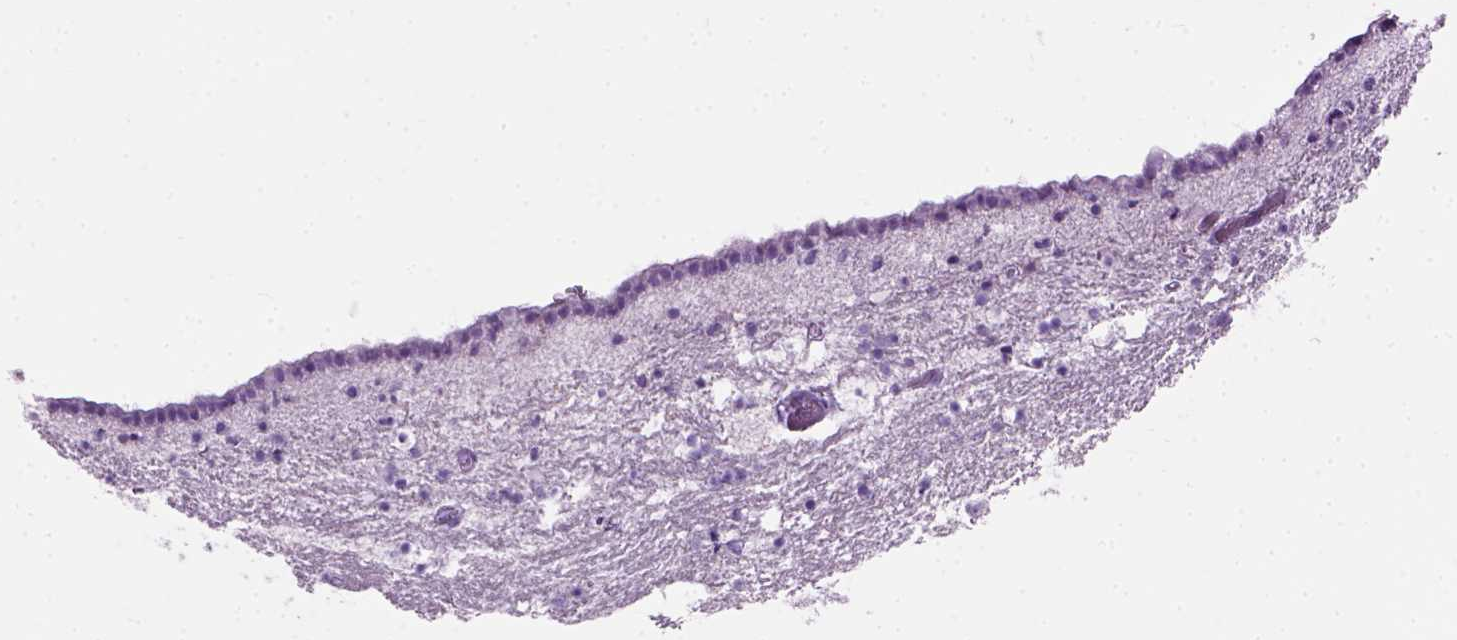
{"staining": {"intensity": "negative", "quantity": "none", "location": "none"}, "tissue": "caudate", "cell_type": "Glial cells", "image_type": "normal", "snomed": [{"axis": "morphology", "description": "Normal tissue, NOS"}, {"axis": "topography", "description": "Lateral ventricle wall"}], "caption": "A micrograph of caudate stained for a protein reveals no brown staining in glial cells. Nuclei are stained in blue.", "gene": "GABRB2", "patient": {"sex": "female", "age": 42}}